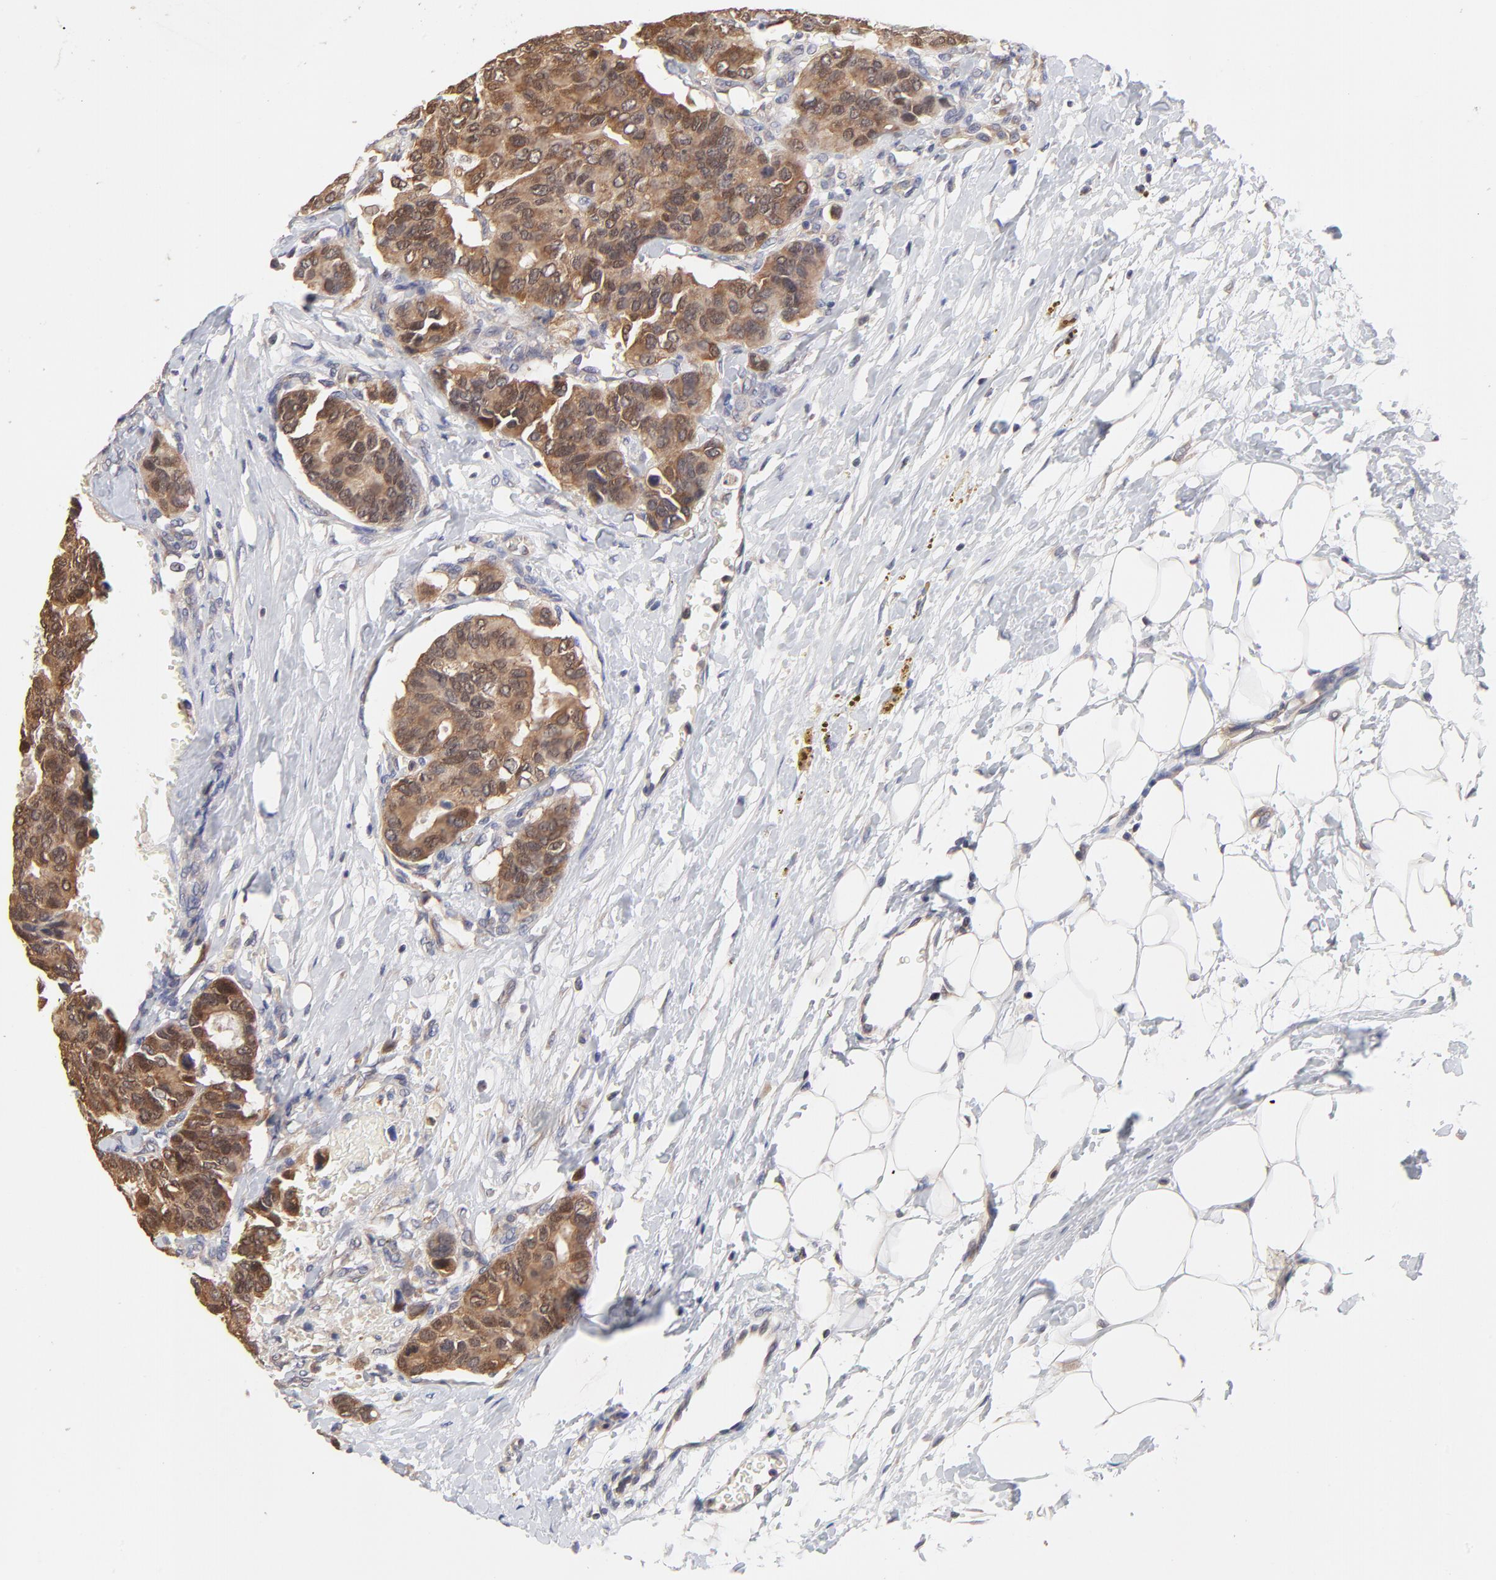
{"staining": {"intensity": "moderate", "quantity": ">75%", "location": "cytoplasmic/membranous"}, "tissue": "breast cancer", "cell_type": "Tumor cells", "image_type": "cancer", "snomed": [{"axis": "morphology", "description": "Duct carcinoma"}, {"axis": "topography", "description": "Breast"}], "caption": "Breast cancer stained with a brown dye shows moderate cytoplasmic/membranous positive staining in approximately >75% of tumor cells.", "gene": "PCMT1", "patient": {"sex": "female", "age": 69}}